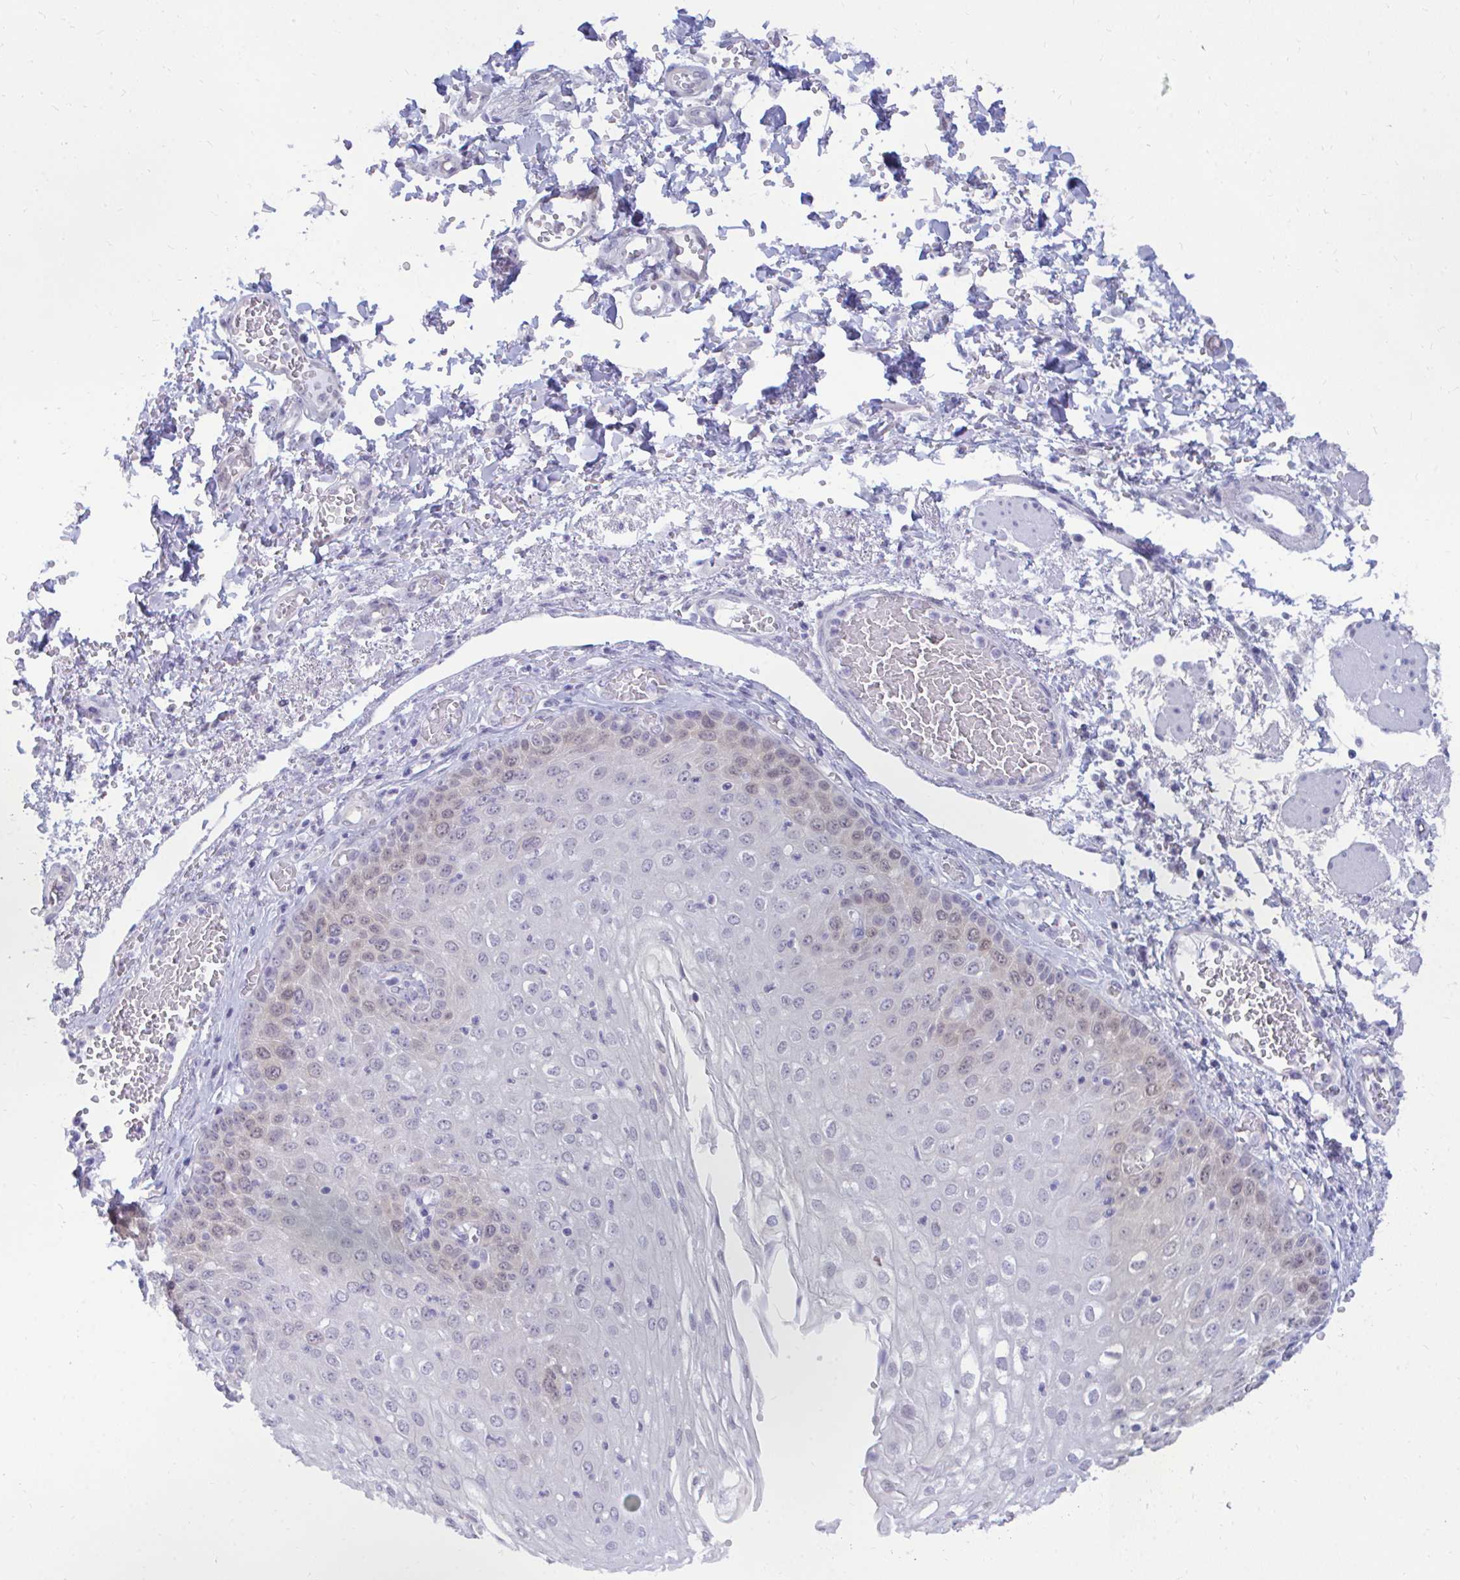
{"staining": {"intensity": "weak", "quantity": "<25%", "location": "nuclear"}, "tissue": "esophagus", "cell_type": "Squamous epithelial cells", "image_type": "normal", "snomed": [{"axis": "morphology", "description": "Normal tissue, NOS"}, {"axis": "morphology", "description": "Adenocarcinoma, NOS"}, {"axis": "topography", "description": "Esophagus"}], "caption": "Immunohistochemical staining of unremarkable esophagus shows no significant expression in squamous epithelial cells. The staining was performed using DAB (3,3'-diaminobenzidine) to visualize the protein expression in brown, while the nuclei were stained in blue with hematoxylin (Magnification: 20x).", "gene": "CSE1L", "patient": {"sex": "male", "age": 81}}